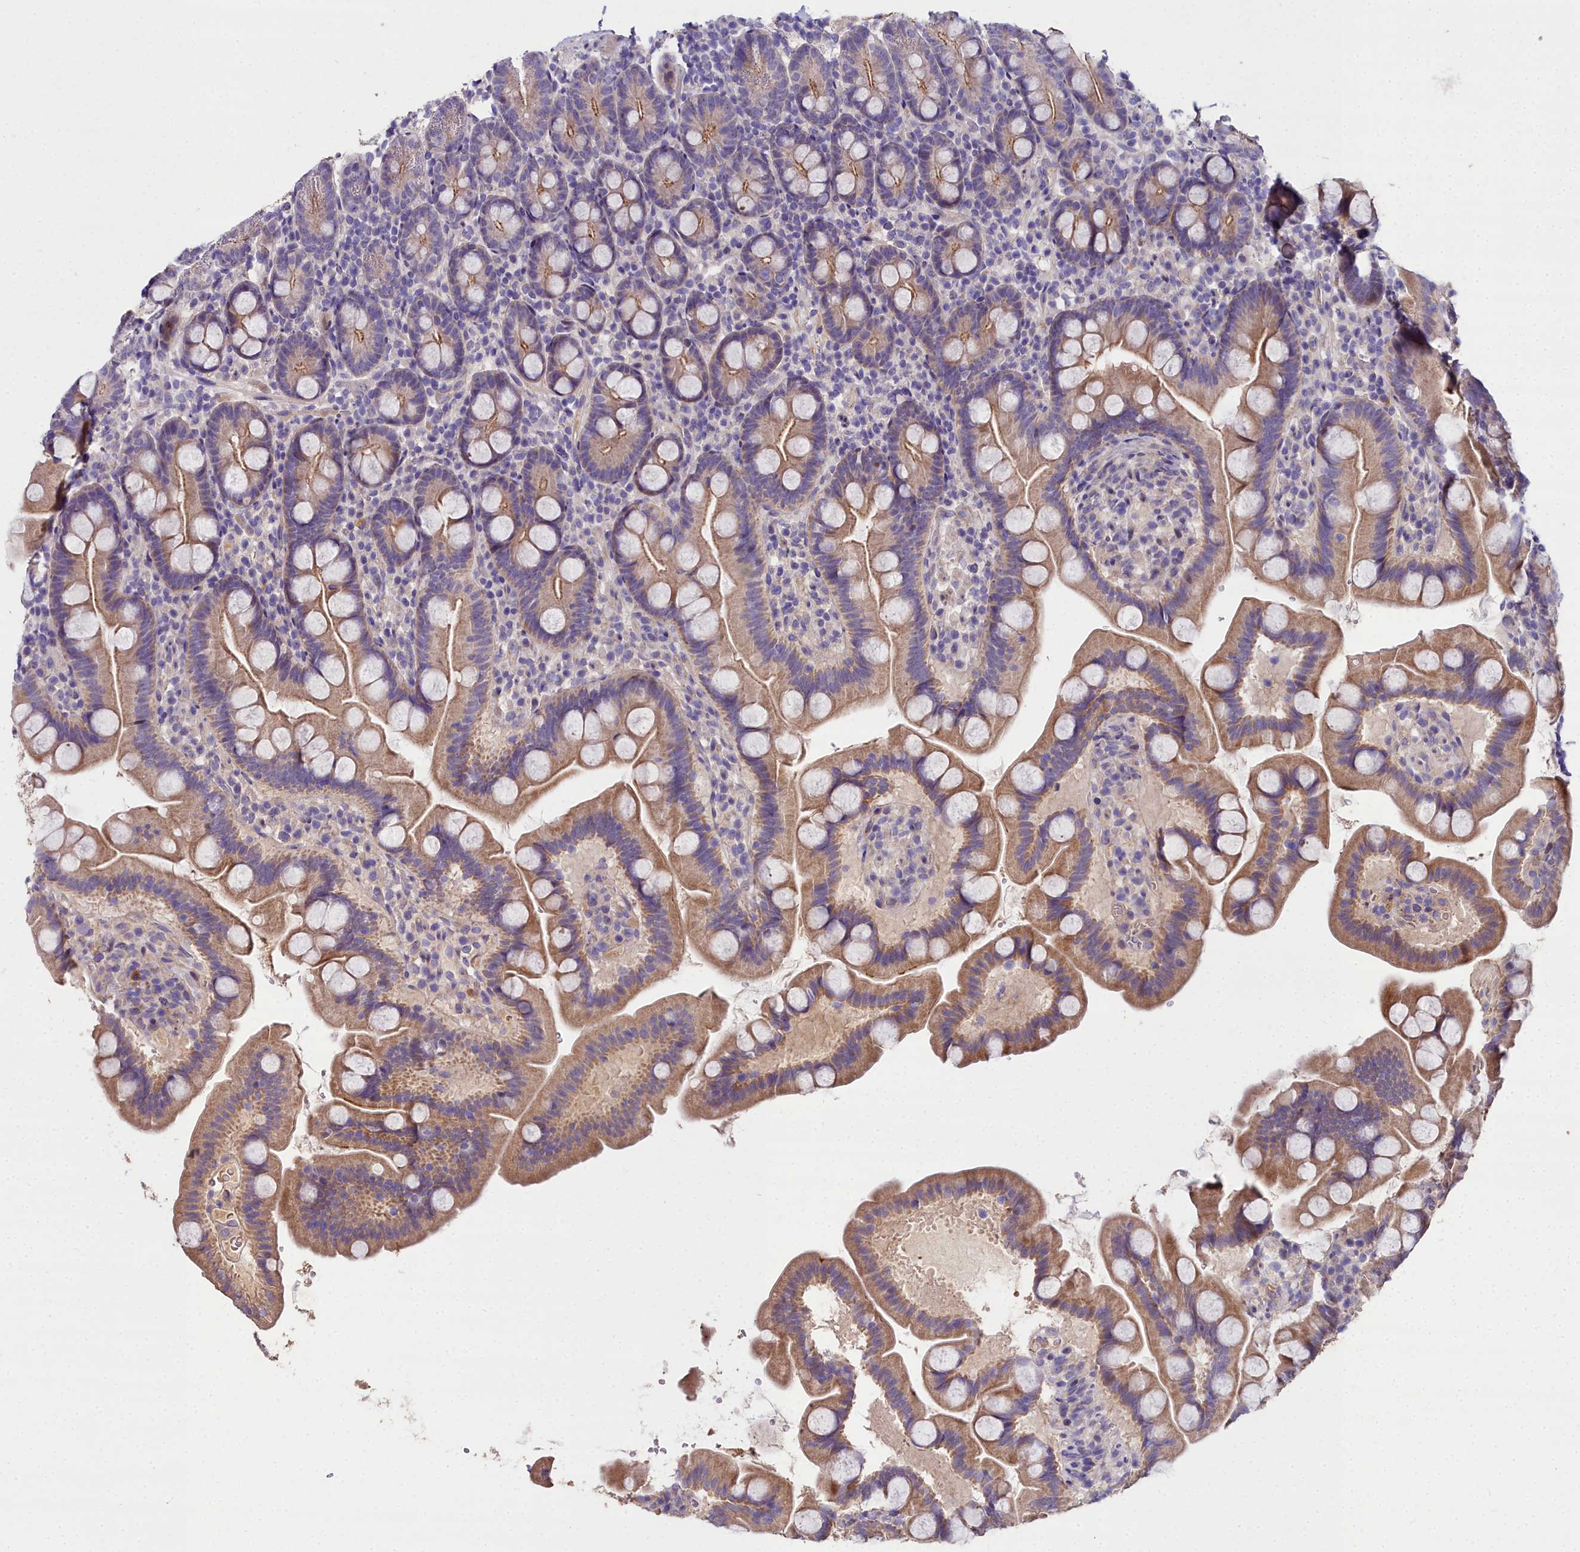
{"staining": {"intensity": "moderate", "quantity": ">75%", "location": "cytoplasmic/membranous"}, "tissue": "small intestine", "cell_type": "Glandular cells", "image_type": "normal", "snomed": [{"axis": "morphology", "description": "Normal tissue, NOS"}, {"axis": "topography", "description": "Small intestine"}], "caption": "Immunohistochemistry image of unremarkable small intestine: human small intestine stained using immunohistochemistry (IHC) displays medium levels of moderate protein expression localized specifically in the cytoplasmic/membranous of glandular cells, appearing as a cytoplasmic/membranous brown color.", "gene": "NT5M", "patient": {"sex": "female", "age": 68}}